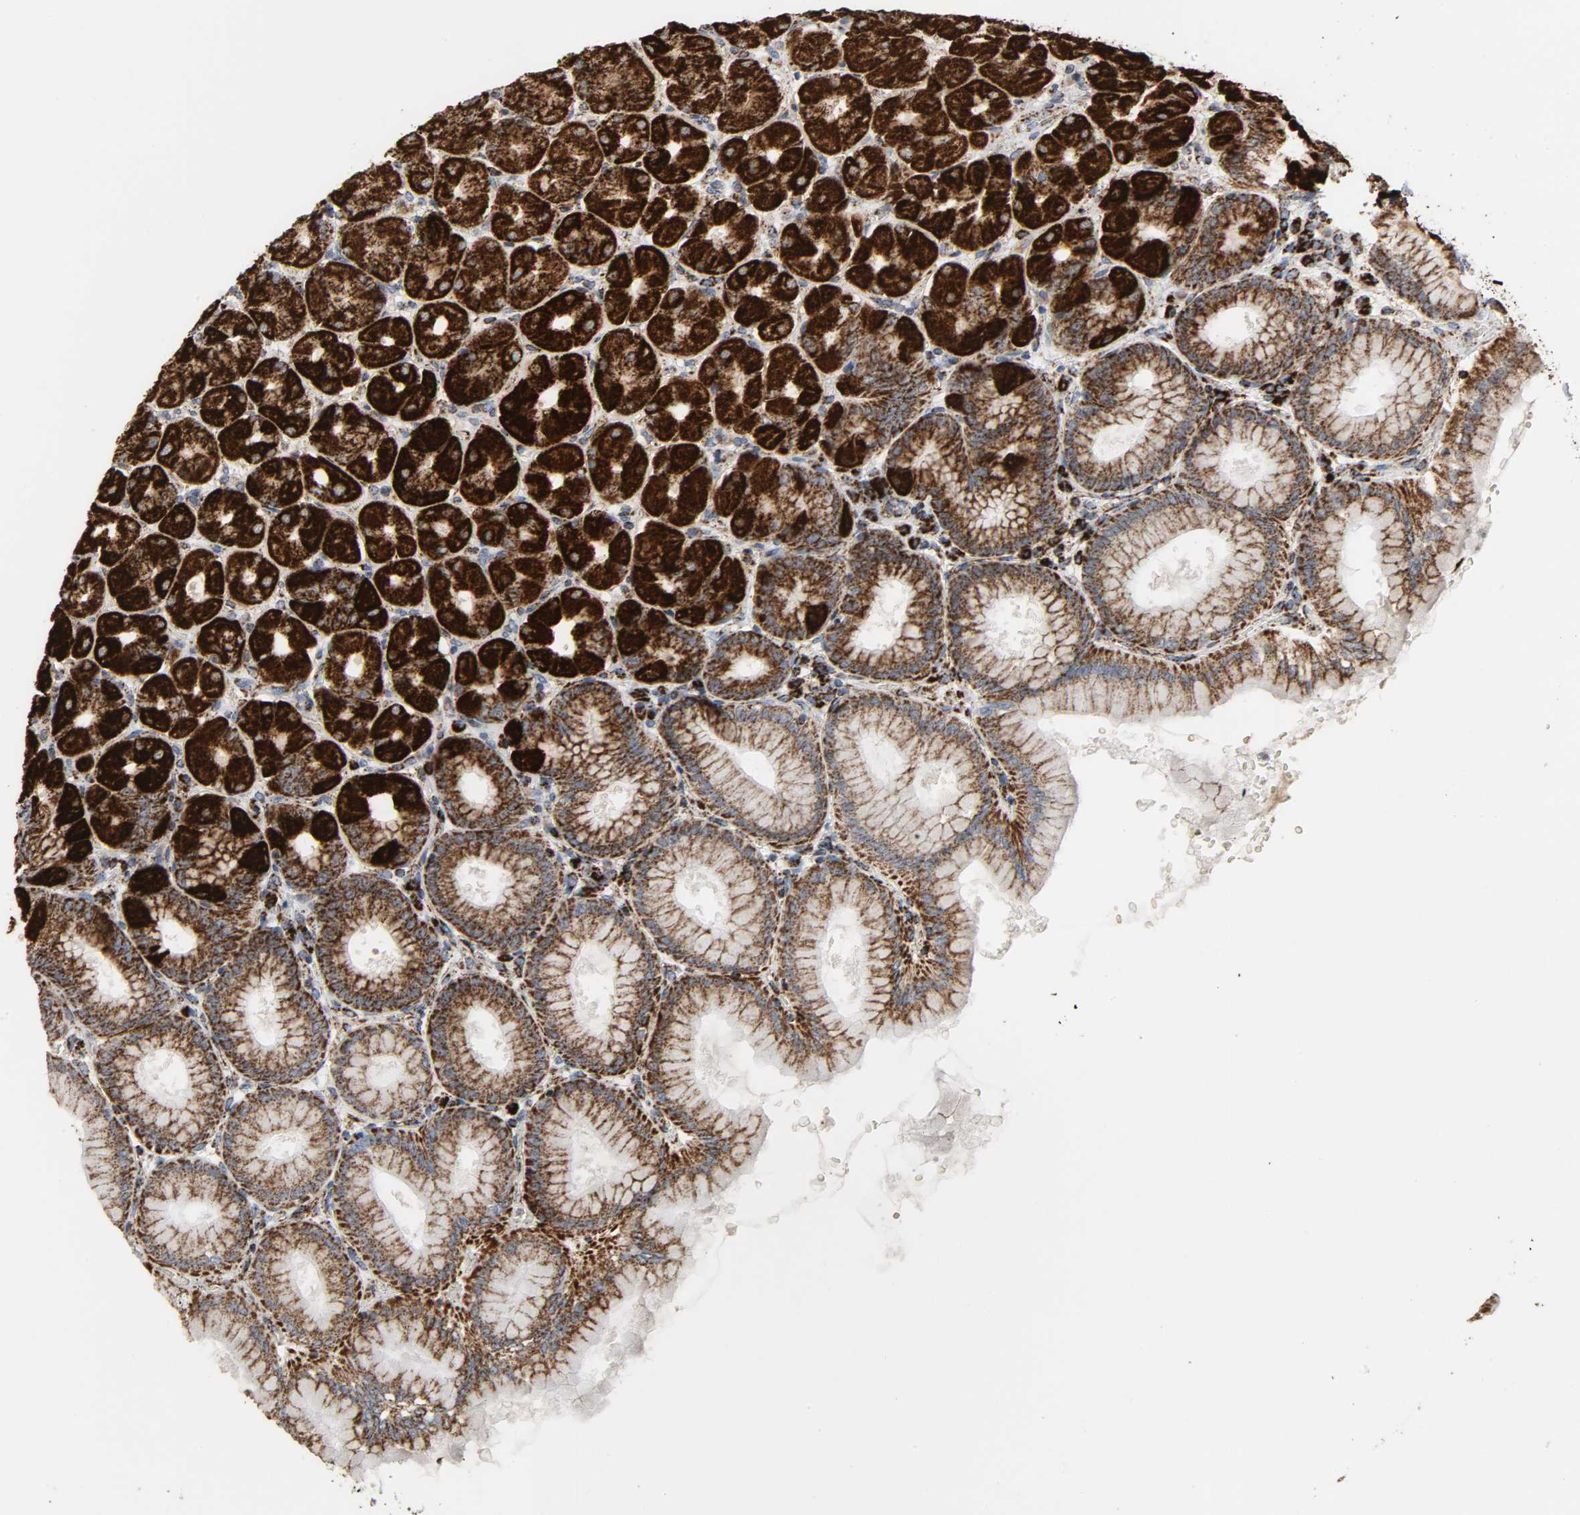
{"staining": {"intensity": "strong", "quantity": ">75%", "location": "cytoplasmic/membranous"}, "tissue": "stomach", "cell_type": "Glandular cells", "image_type": "normal", "snomed": [{"axis": "morphology", "description": "Normal tissue, NOS"}, {"axis": "topography", "description": "Stomach, upper"}], "caption": "Protein expression analysis of benign stomach displays strong cytoplasmic/membranous positivity in approximately >75% of glandular cells.", "gene": "ACAT1", "patient": {"sex": "female", "age": 56}}